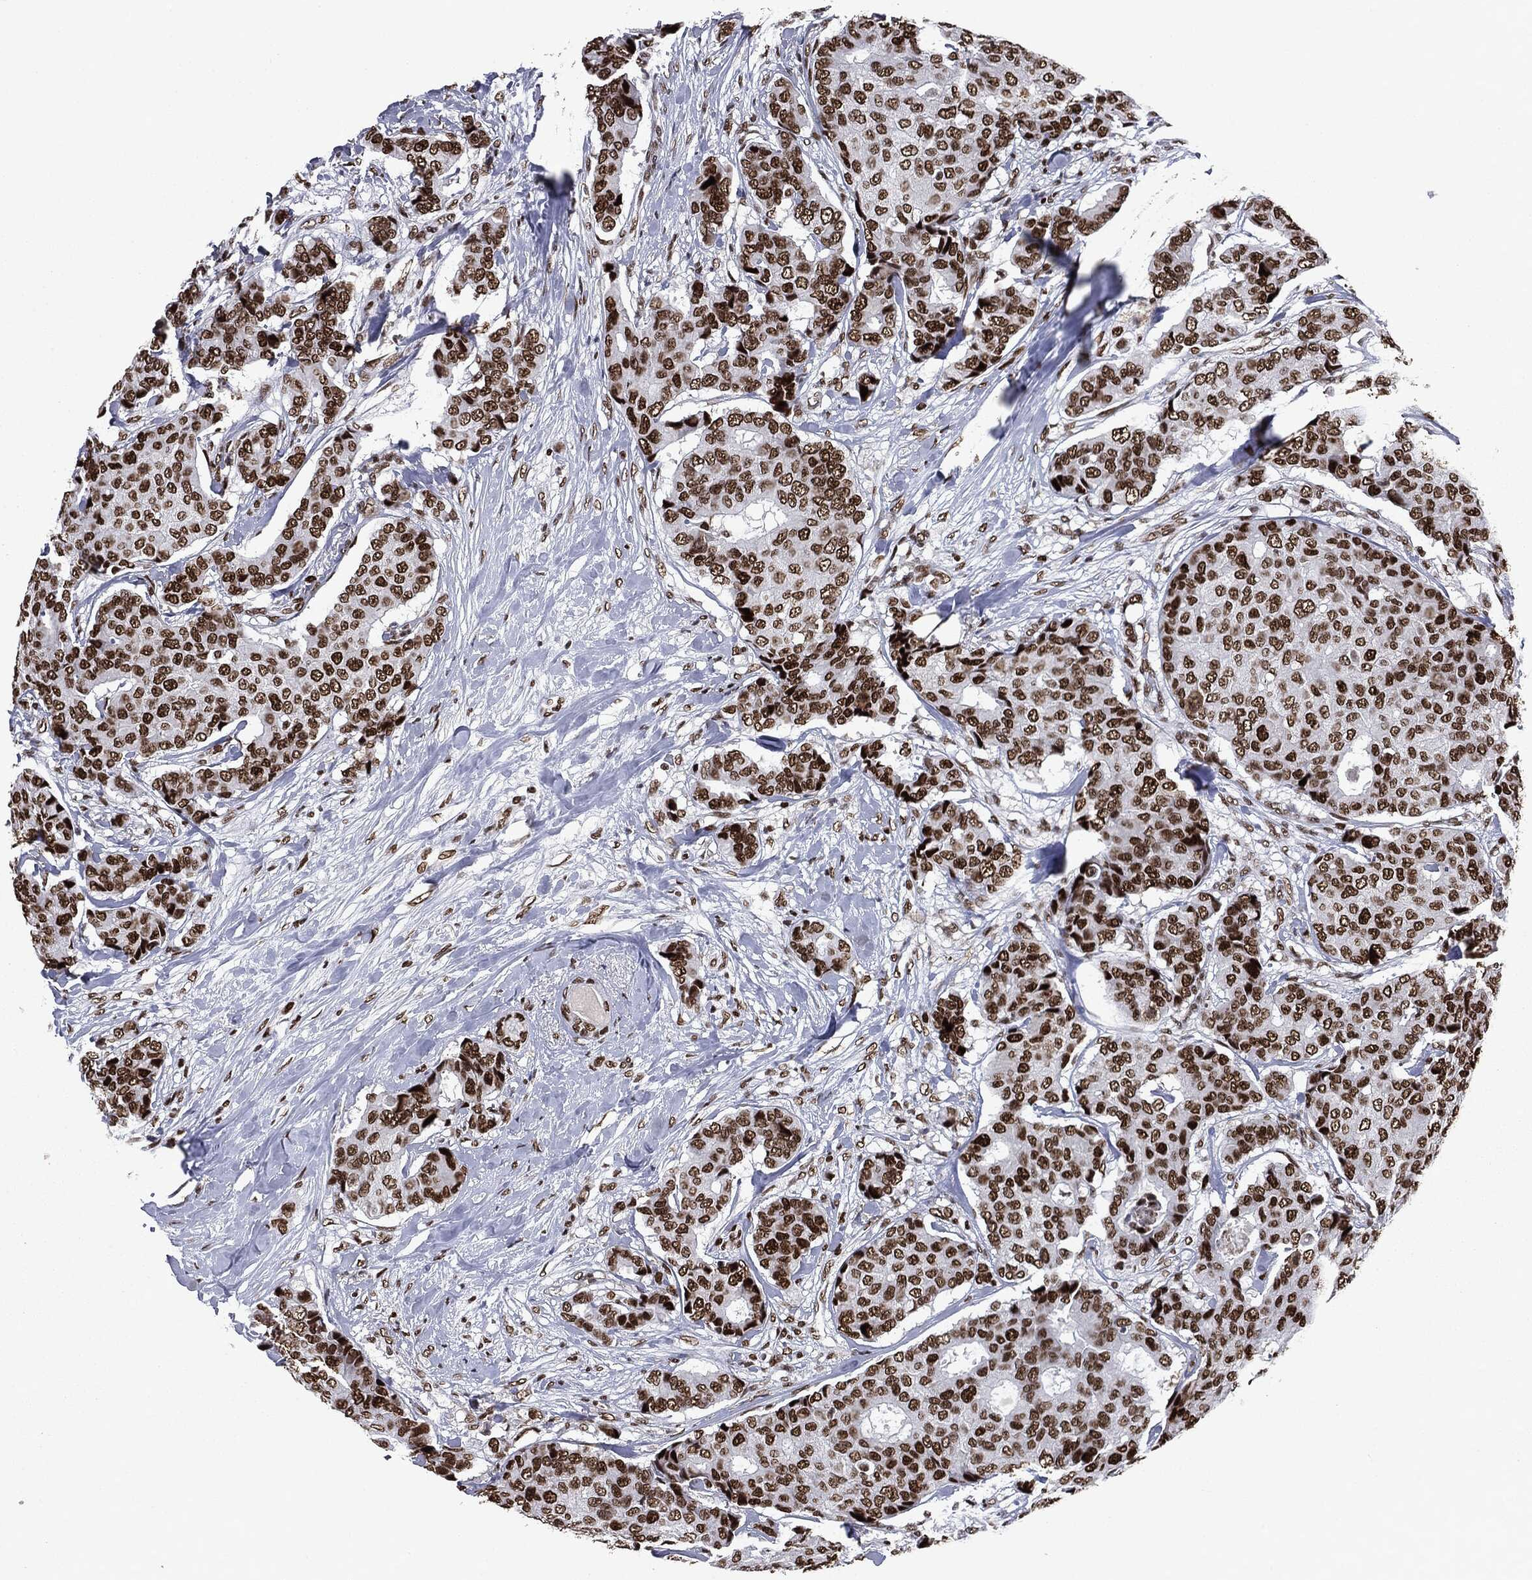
{"staining": {"intensity": "strong", "quantity": ">75%", "location": "nuclear"}, "tissue": "breast cancer", "cell_type": "Tumor cells", "image_type": "cancer", "snomed": [{"axis": "morphology", "description": "Duct carcinoma"}, {"axis": "topography", "description": "Breast"}], "caption": "Immunohistochemistry image of neoplastic tissue: breast cancer (infiltrating ductal carcinoma) stained using immunohistochemistry (IHC) shows high levels of strong protein expression localized specifically in the nuclear of tumor cells, appearing as a nuclear brown color.", "gene": "MSH2", "patient": {"sex": "female", "age": 75}}